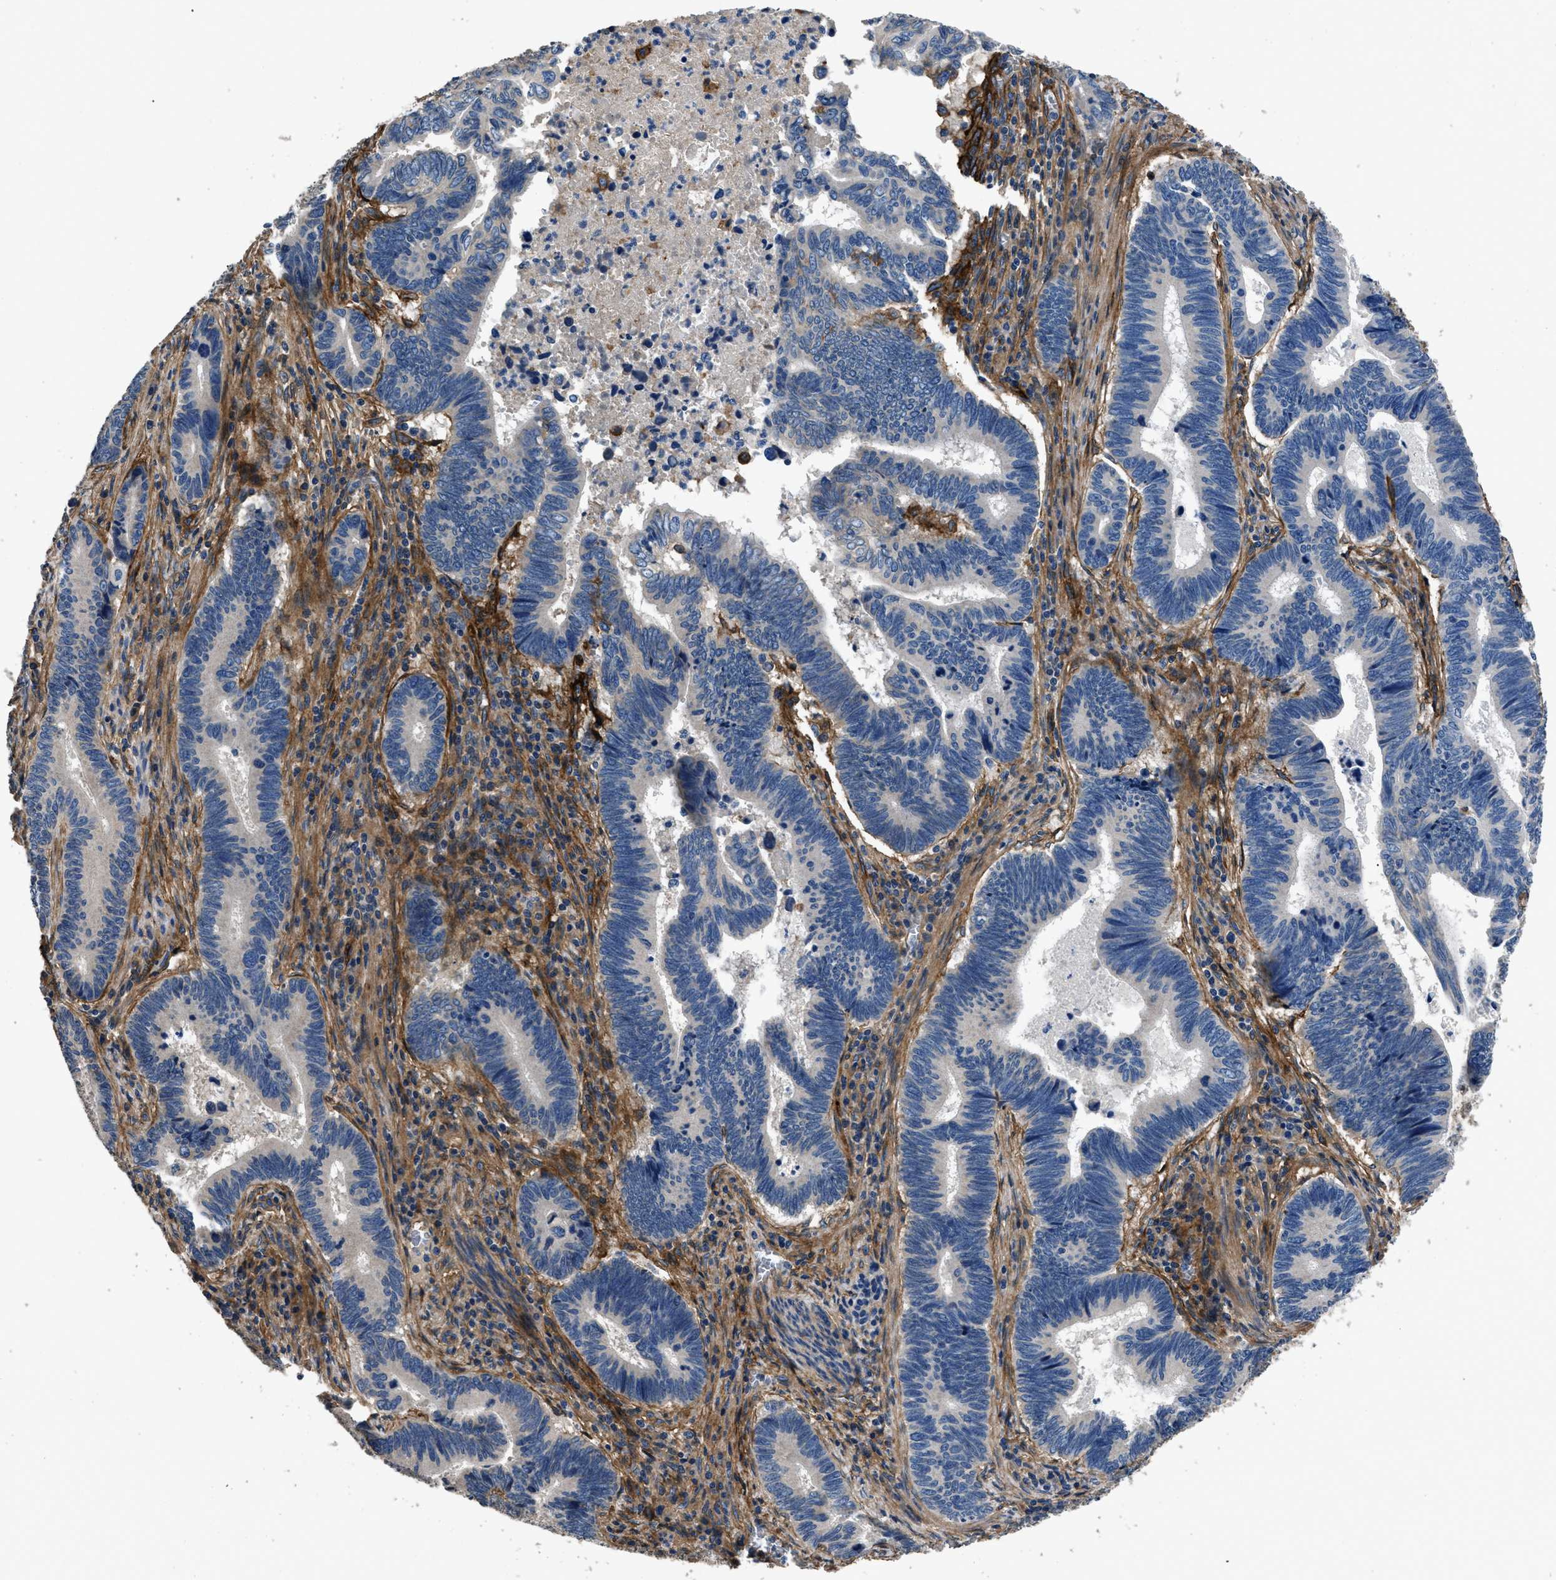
{"staining": {"intensity": "negative", "quantity": "none", "location": "none"}, "tissue": "pancreatic cancer", "cell_type": "Tumor cells", "image_type": "cancer", "snomed": [{"axis": "morphology", "description": "Adenocarcinoma, NOS"}, {"axis": "topography", "description": "Pancreas"}], "caption": "Tumor cells are negative for protein expression in human pancreatic adenocarcinoma.", "gene": "CD276", "patient": {"sex": "female", "age": 70}}